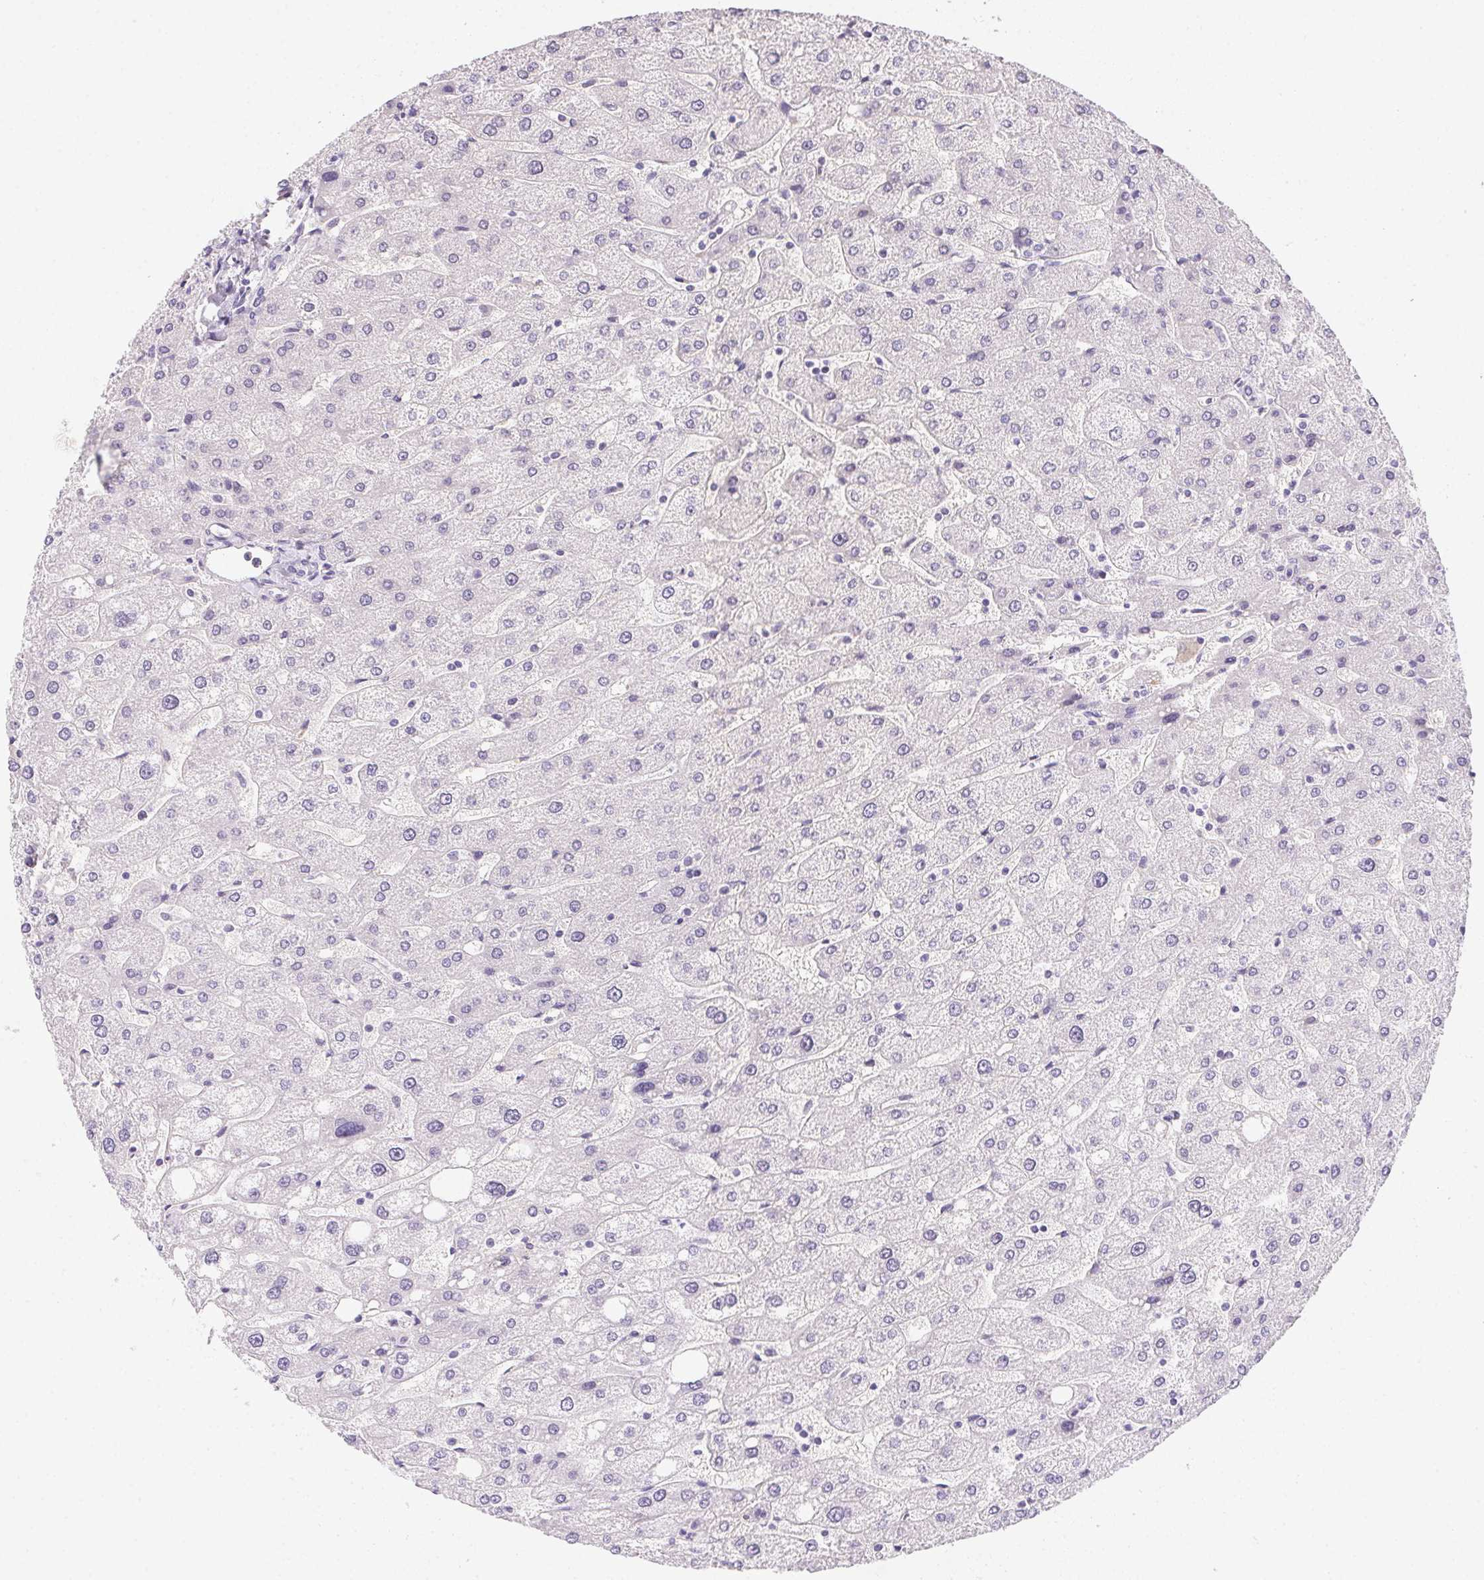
{"staining": {"intensity": "negative", "quantity": "none", "location": "none"}, "tissue": "liver", "cell_type": "Cholangiocytes", "image_type": "normal", "snomed": [{"axis": "morphology", "description": "Normal tissue, NOS"}, {"axis": "topography", "description": "Liver"}], "caption": "High magnification brightfield microscopy of normal liver stained with DAB (brown) and counterstained with hematoxylin (blue): cholangiocytes show no significant staining.", "gene": "HELLS", "patient": {"sex": "male", "age": 67}}